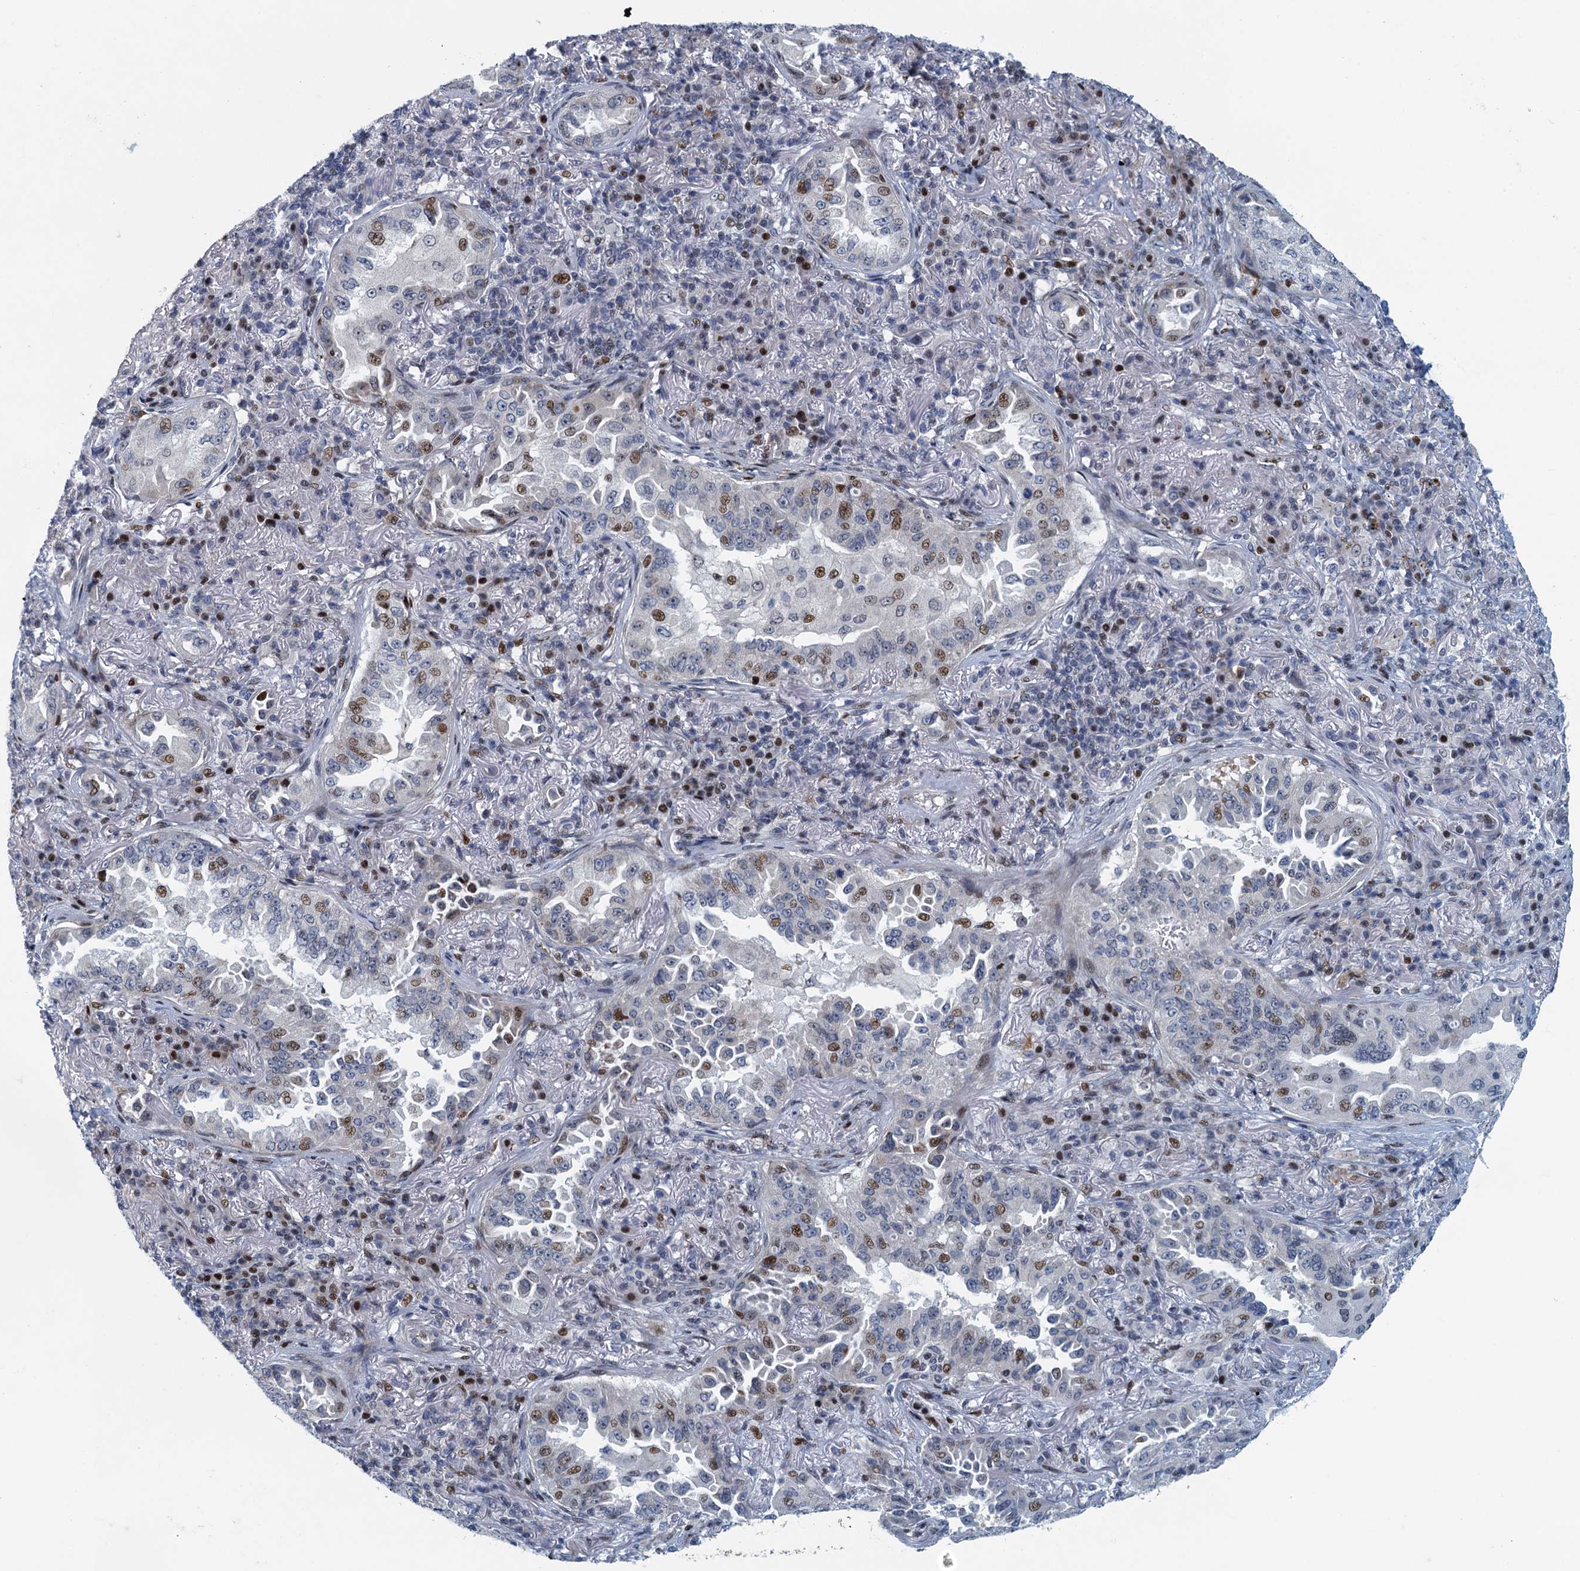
{"staining": {"intensity": "moderate", "quantity": "25%-75%", "location": "nuclear"}, "tissue": "lung cancer", "cell_type": "Tumor cells", "image_type": "cancer", "snomed": [{"axis": "morphology", "description": "Adenocarcinoma, NOS"}, {"axis": "topography", "description": "Lung"}], "caption": "Lung cancer (adenocarcinoma) tissue displays moderate nuclear positivity in approximately 25%-75% of tumor cells, visualized by immunohistochemistry.", "gene": "ANKRD13D", "patient": {"sex": "female", "age": 69}}